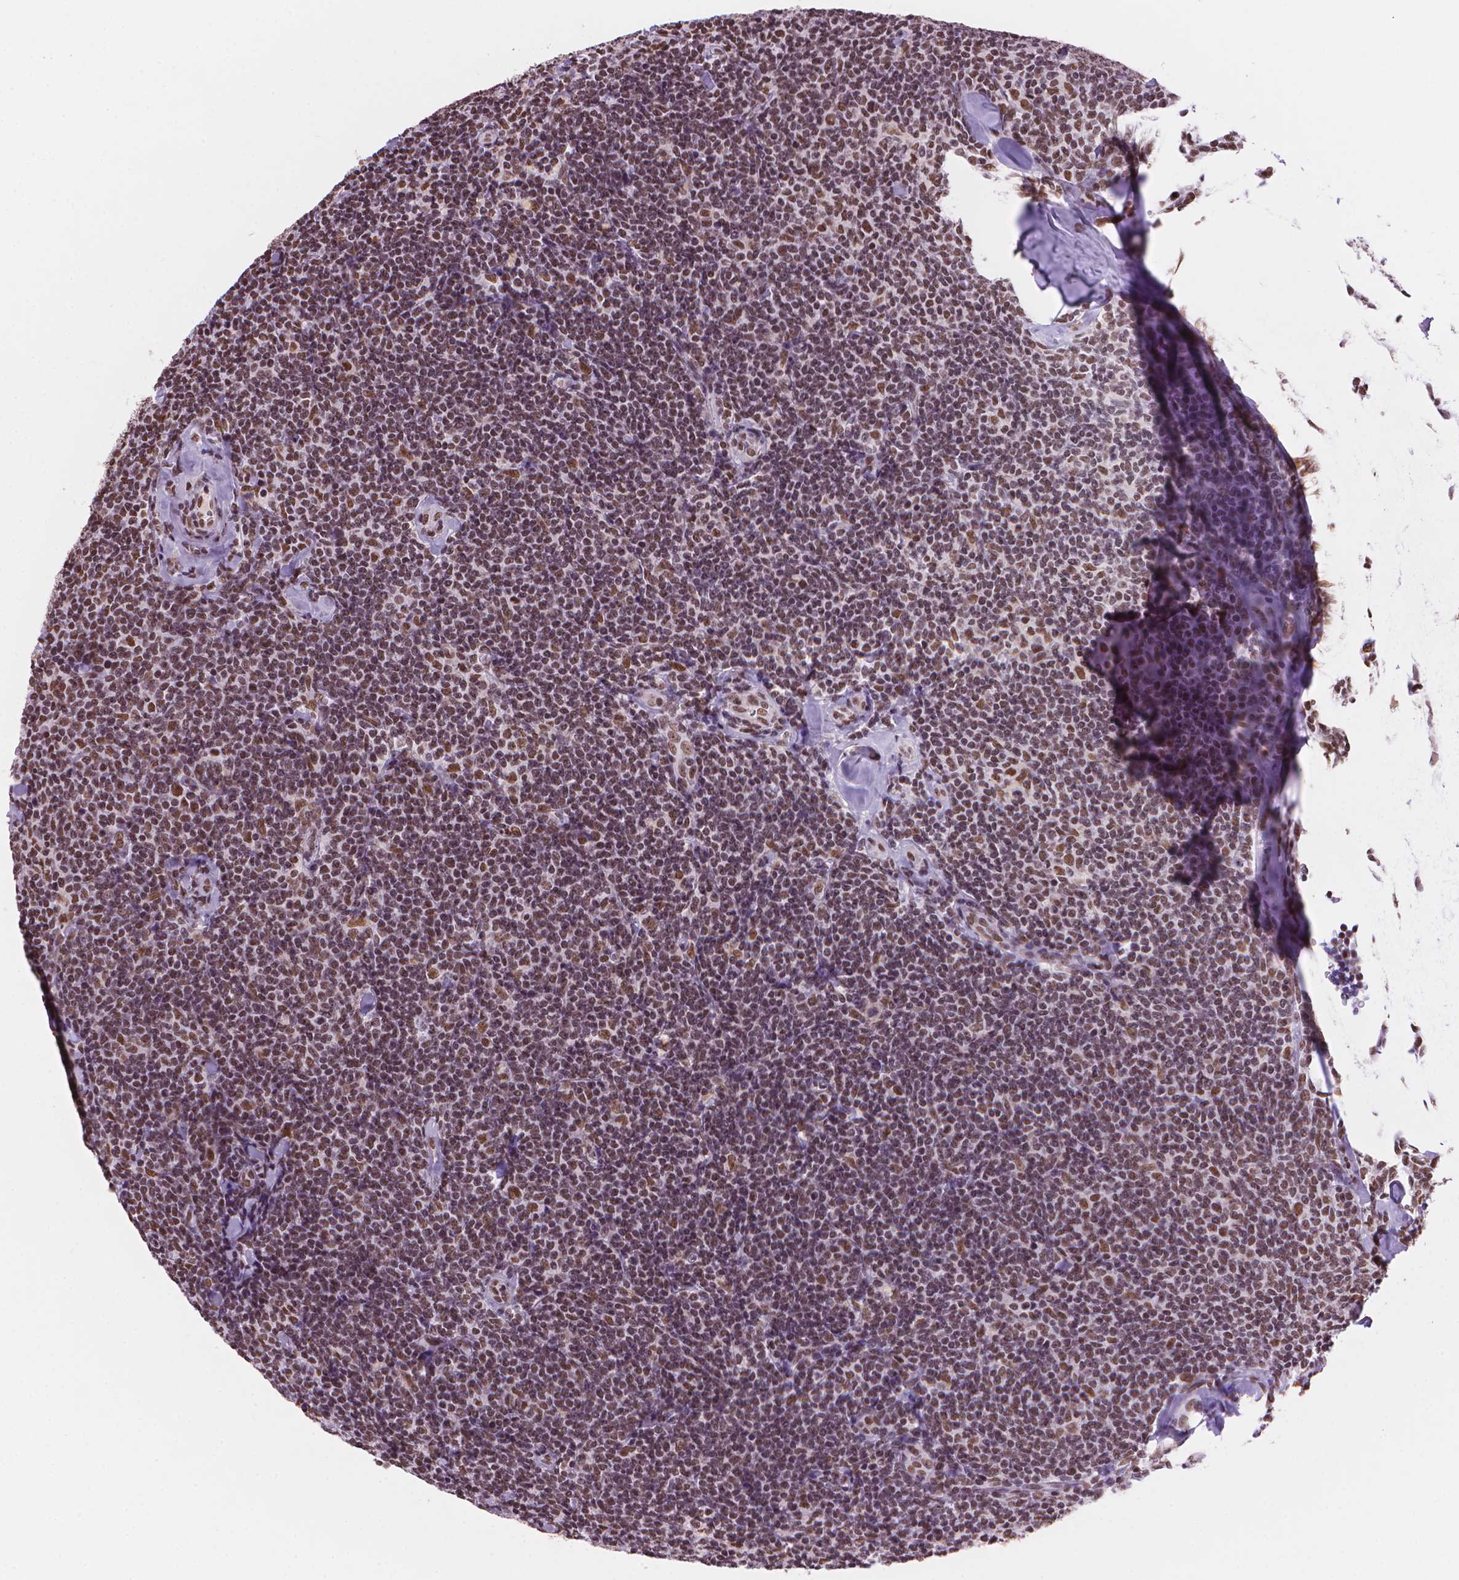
{"staining": {"intensity": "moderate", "quantity": "25%-75%", "location": "nuclear"}, "tissue": "lymphoma", "cell_type": "Tumor cells", "image_type": "cancer", "snomed": [{"axis": "morphology", "description": "Malignant lymphoma, non-Hodgkin's type, Low grade"}, {"axis": "topography", "description": "Lymph node"}], "caption": "Immunohistochemical staining of human malignant lymphoma, non-Hodgkin's type (low-grade) shows medium levels of moderate nuclear protein expression in approximately 25%-75% of tumor cells.", "gene": "RPA4", "patient": {"sex": "female", "age": 56}}